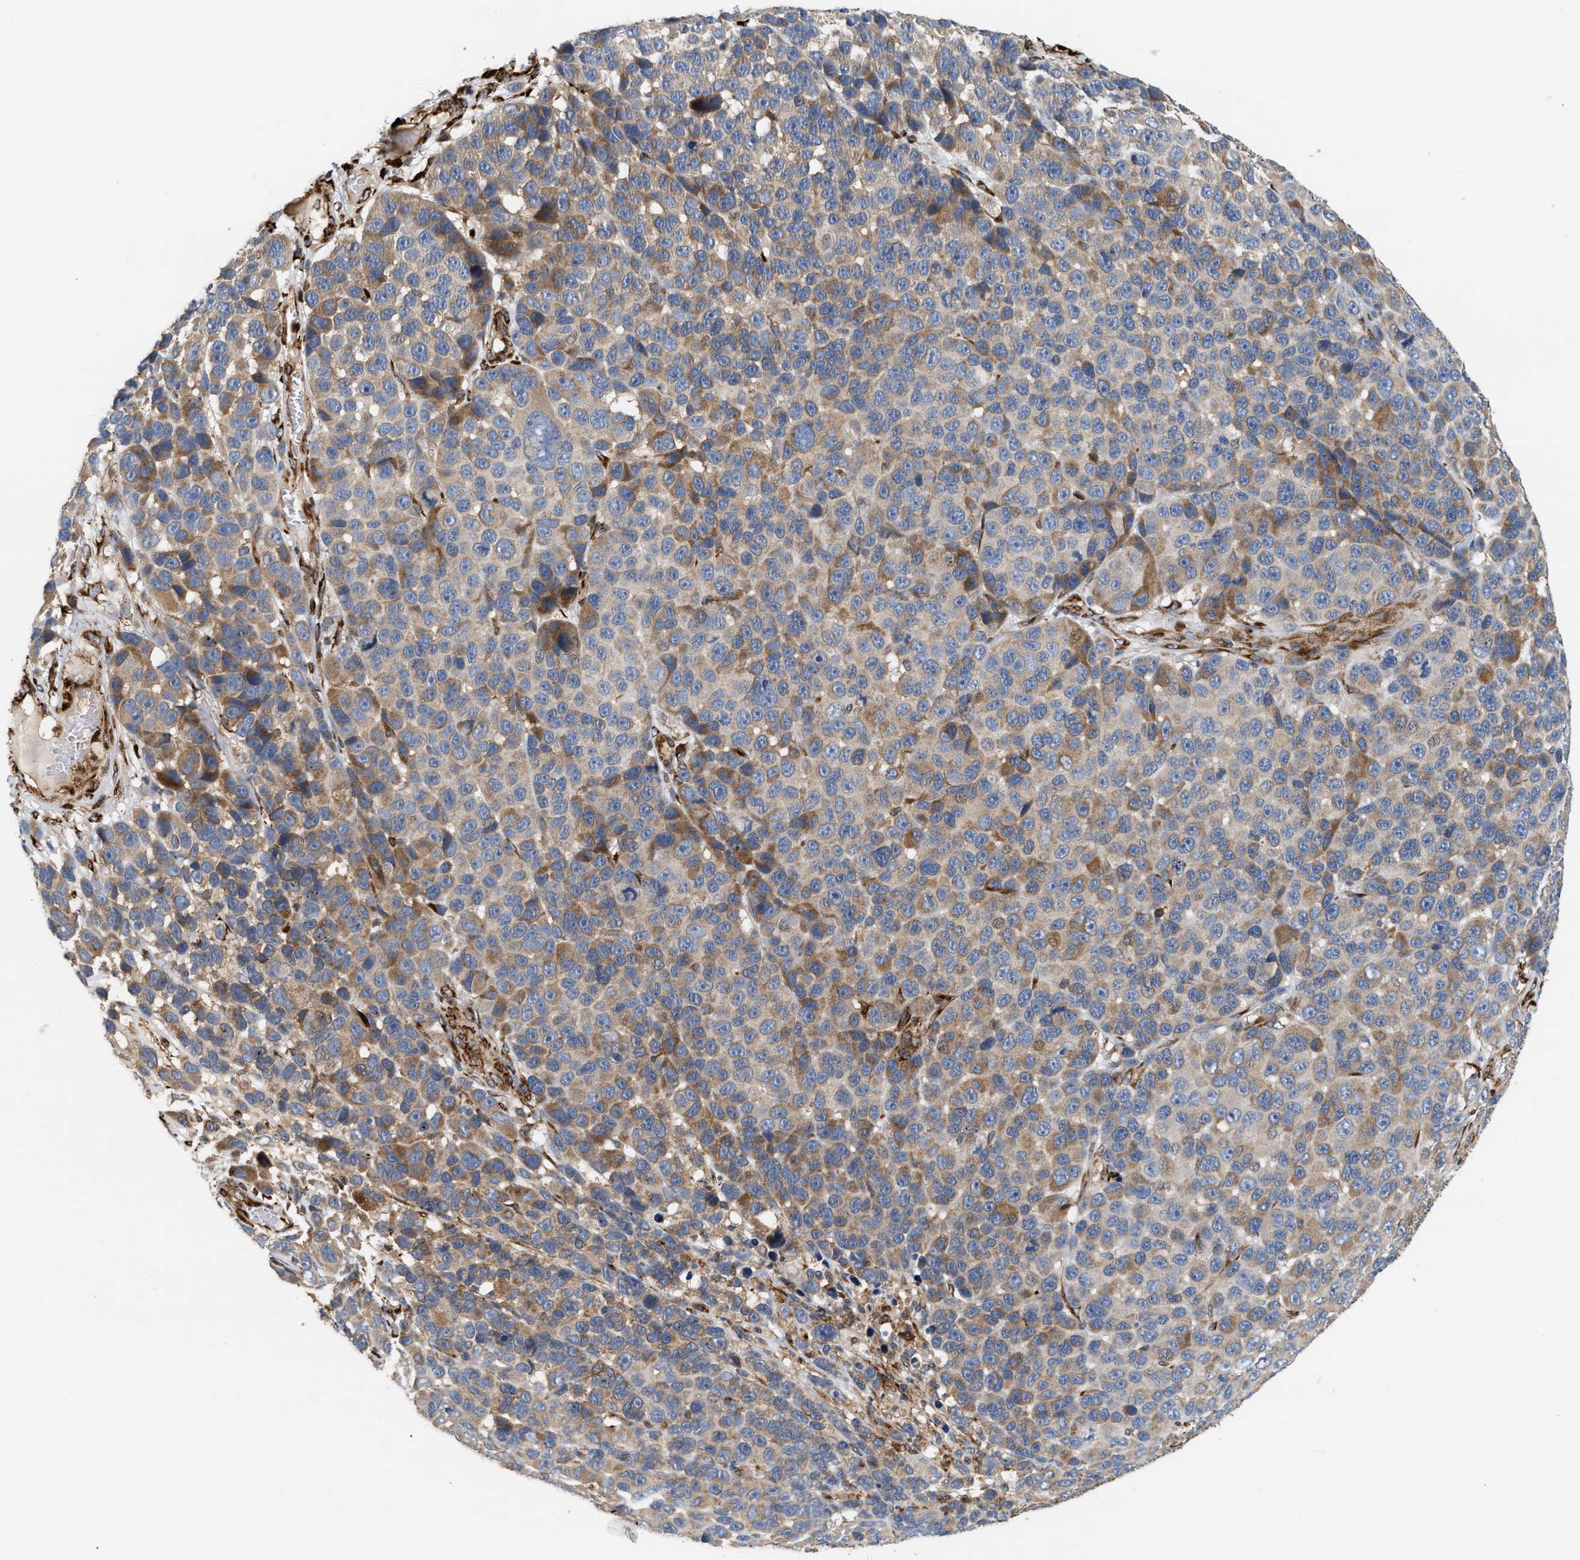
{"staining": {"intensity": "moderate", "quantity": "25%-75%", "location": "cytoplasmic/membranous"}, "tissue": "melanoma", "cell_type": "Tumor cells", "image_type": "cancer", "snomed": [{"axis": "morphology", "description": "Malignant melanoma, NOS"}, {"axis": "topography", "description": "Skin"}], "caption": "DAB immunohistochemical staining of human malignant melanoma shows moderate cytoplasmic/membranous protein staining in approximately 25%-75% of tumor cells. The staining is performed using DAB (3,3'-diaminobenzidine) brown chromogen to label protein expression. The nuclei are counter-stained blue using hematoxylin.", "gene": "PLCD1", "patient": {"sex": "male", "age": 53}}